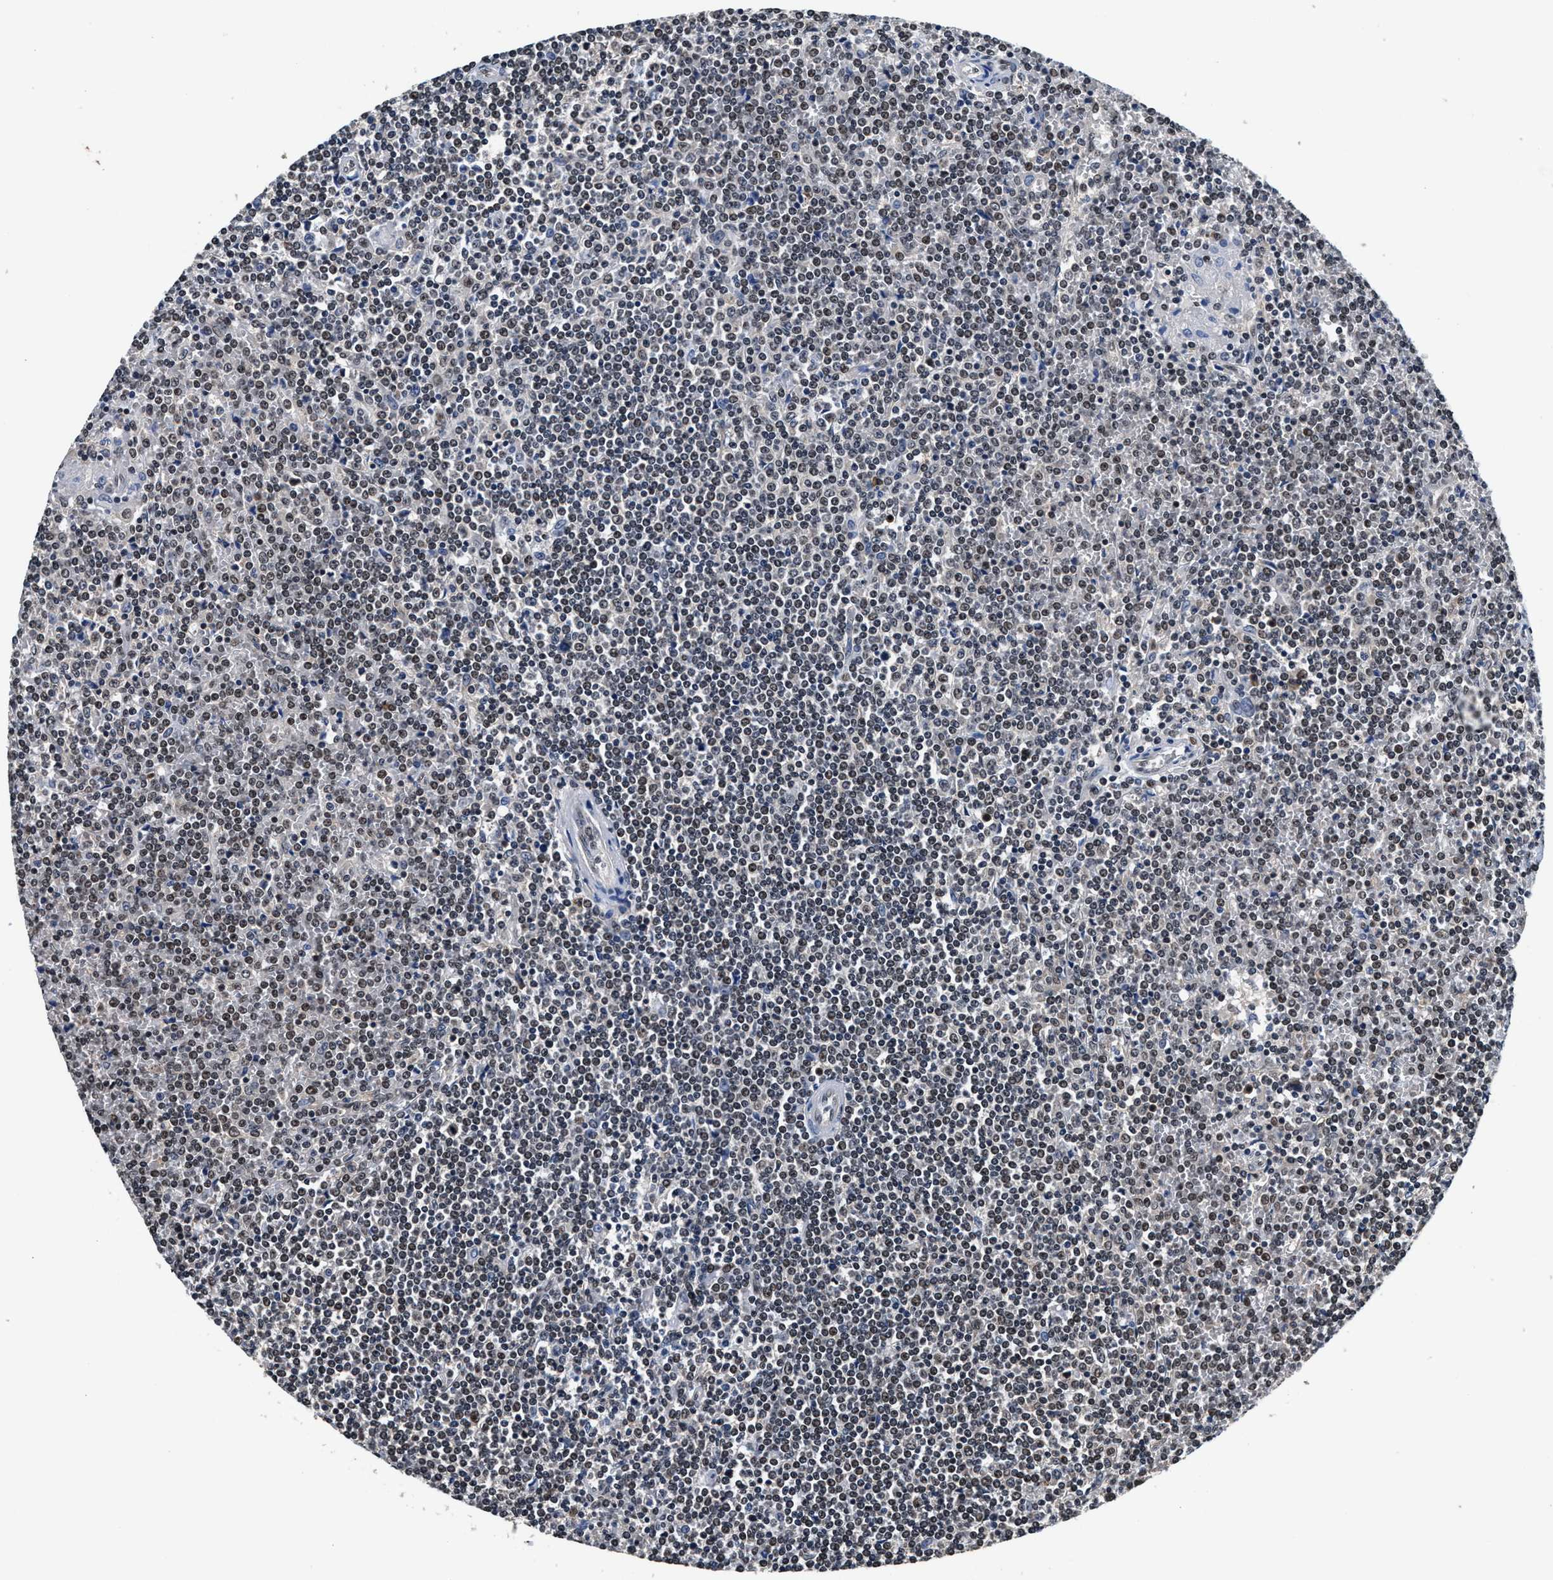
{"staining": {"intensity": "moderate", "quantity": "25%-75%", "location": "nuclear"}, "tissue": "lymphoma", "cell_type": "Tumor cells", "image_type": "cancer", "snomed": [{"axis": "morphology", "description": "Malignant lymphoma, non-Hodgkin's type, Low grade"}, {"axis": "topography", "description": "Spleen"}], "caption": "Brown immunohistochemical staining in low-grade malignant lymphoma, non-Hodgkin's type reveals moderate nuclear staining in approximately 25%-75% of tumor cells.", "gene": "USP16", "patient": {"sex": "female", "age": 19}}